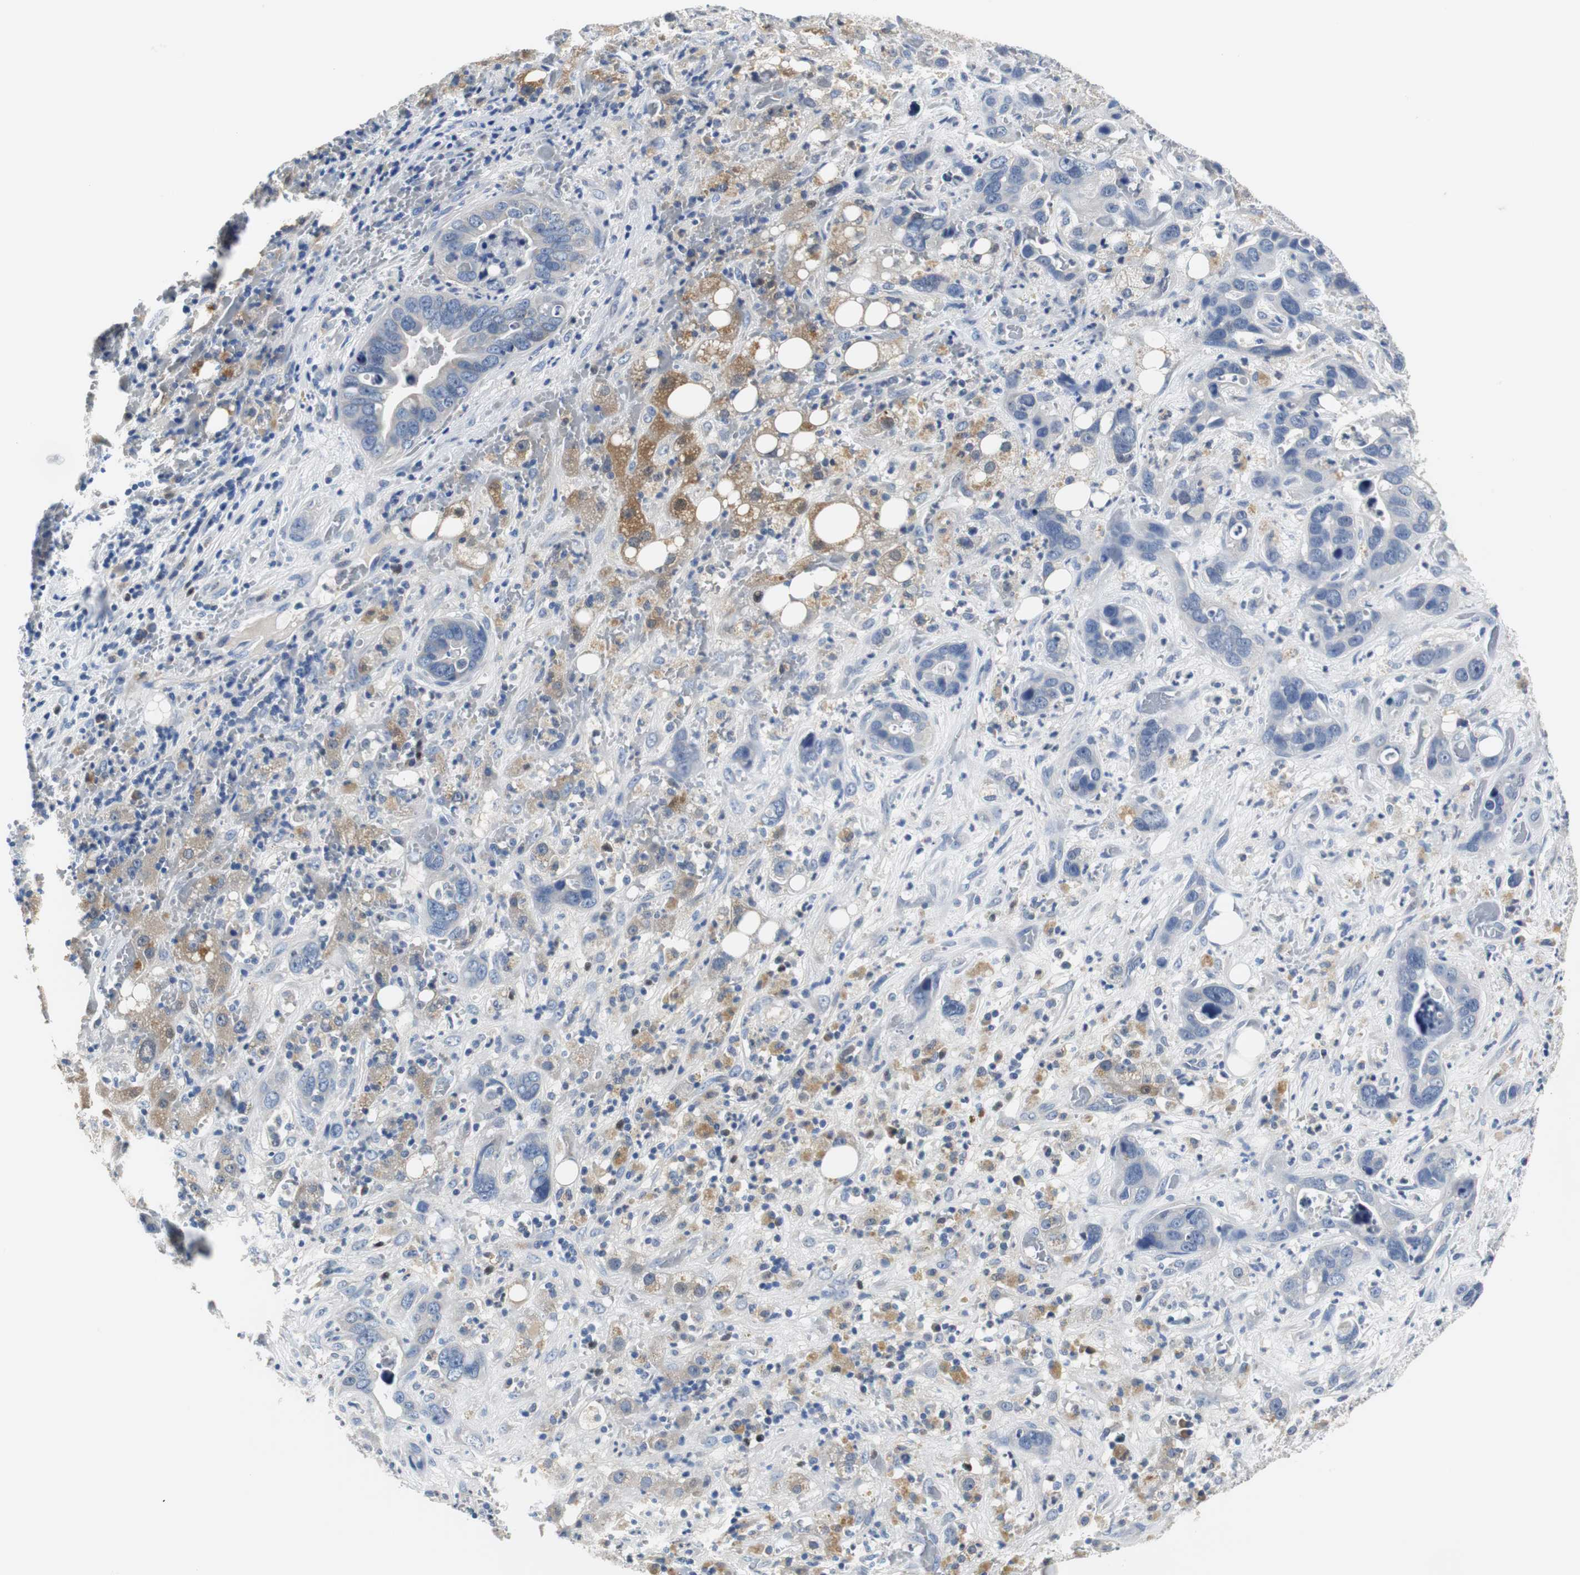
{"staining": {"intensity": "negative", "quantity": "none", "location": "none"}, "tissue": "liver cancer", "cell_type": "Tumor cells", "image_type": "cancer", "snomed": [{"axis": "morphology", "description": "Cholangiocarcinoma"}, {"axis": "topography", "description": "Liver"}], "caption": "Human cholangiocarcinoma (liver) stained for a protein using IHC shows no expression in tumor cells.", "gene": "PCK1", "patient": {"sex": "female", "age": 65}}